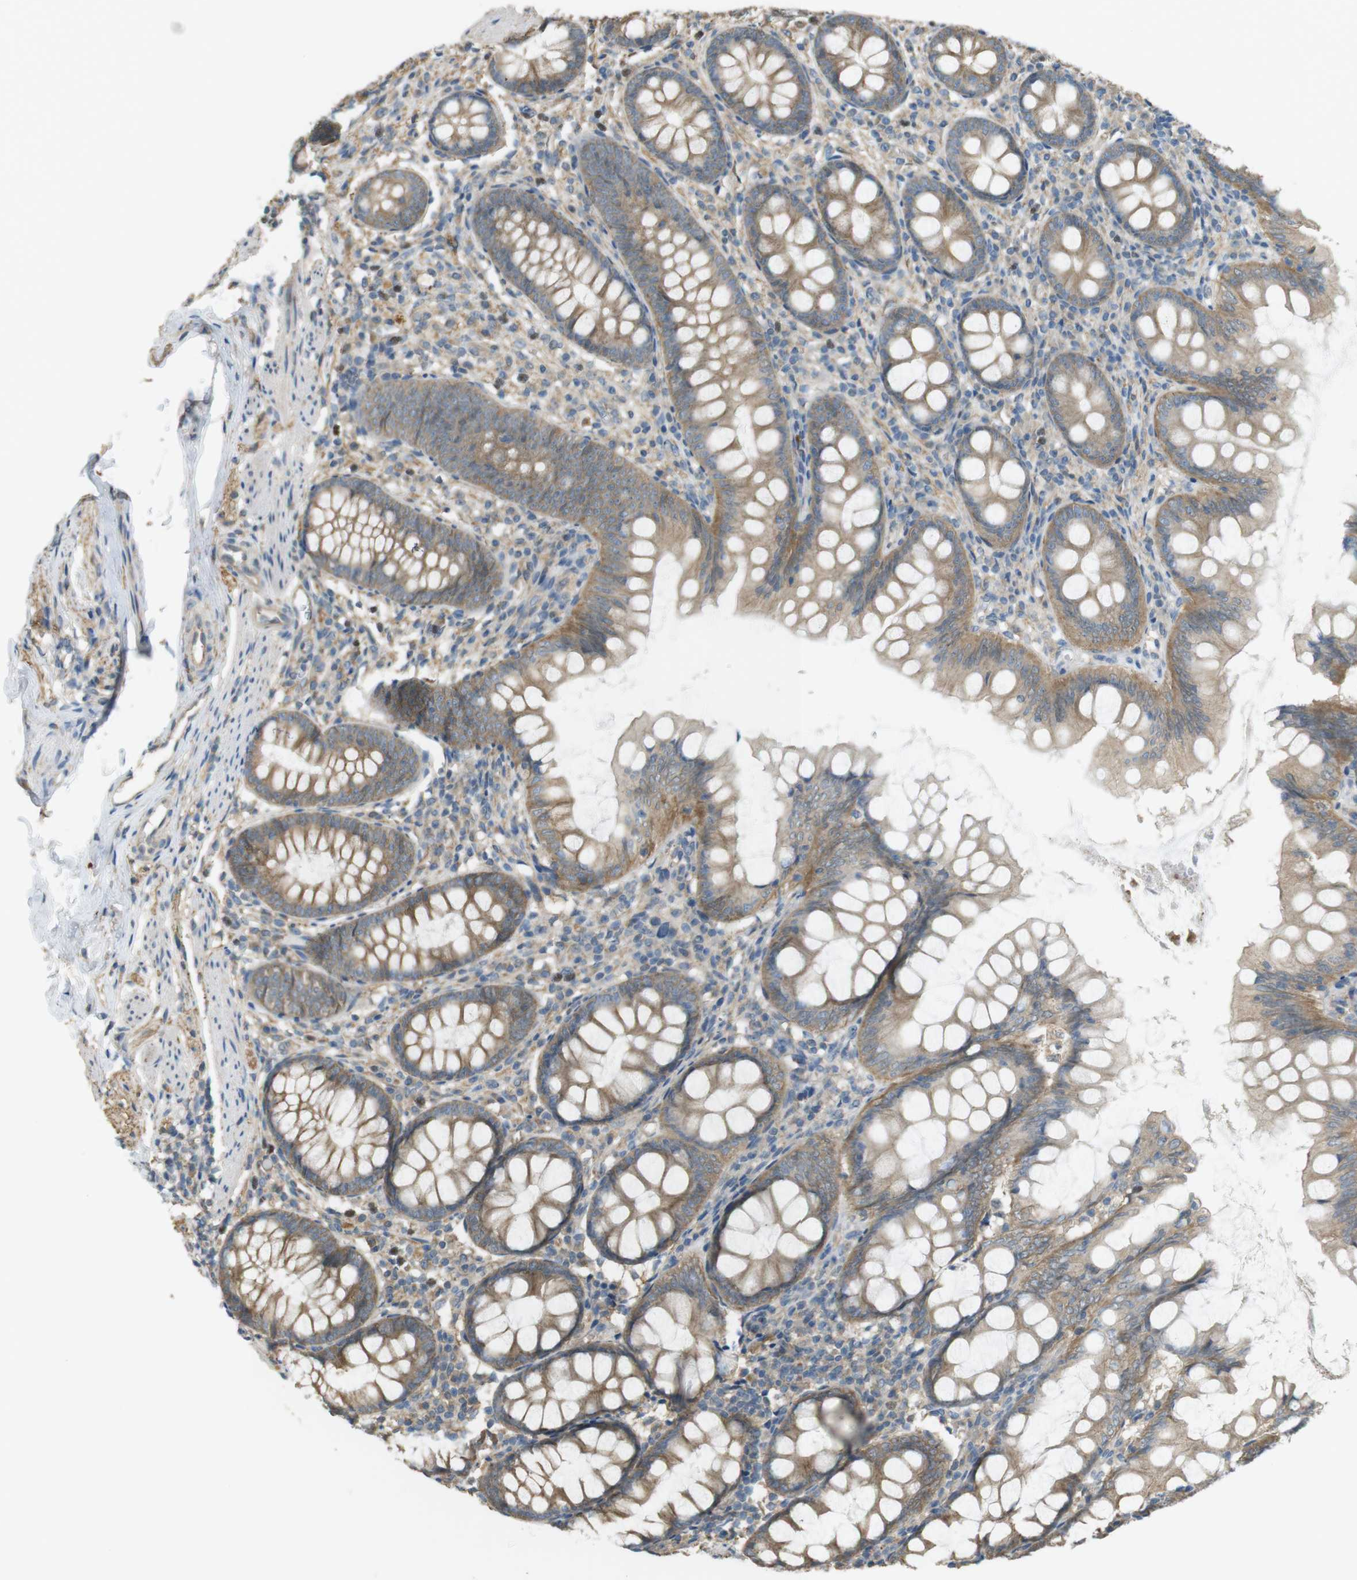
{"staining": {"intensity": "moderate", "quantity": ">75%", "location": "cytoplasmic/membranous"}, "tissue": "appendix", "cell_type": "Glandular cells", "image_type": "normal", "snomed": [{"axis": "morphology", "description": "Normal tissue, NOS"}, {"axis": "topography", "description": "Appendix"}], "caption": "Human appendix stained with a brown dye displays moderate cytoplasmic/membranous positive expression in about >75% of glandular cells.", "gene": "ZDHHC20", "patient": {"sex": "female", "age": 77}}